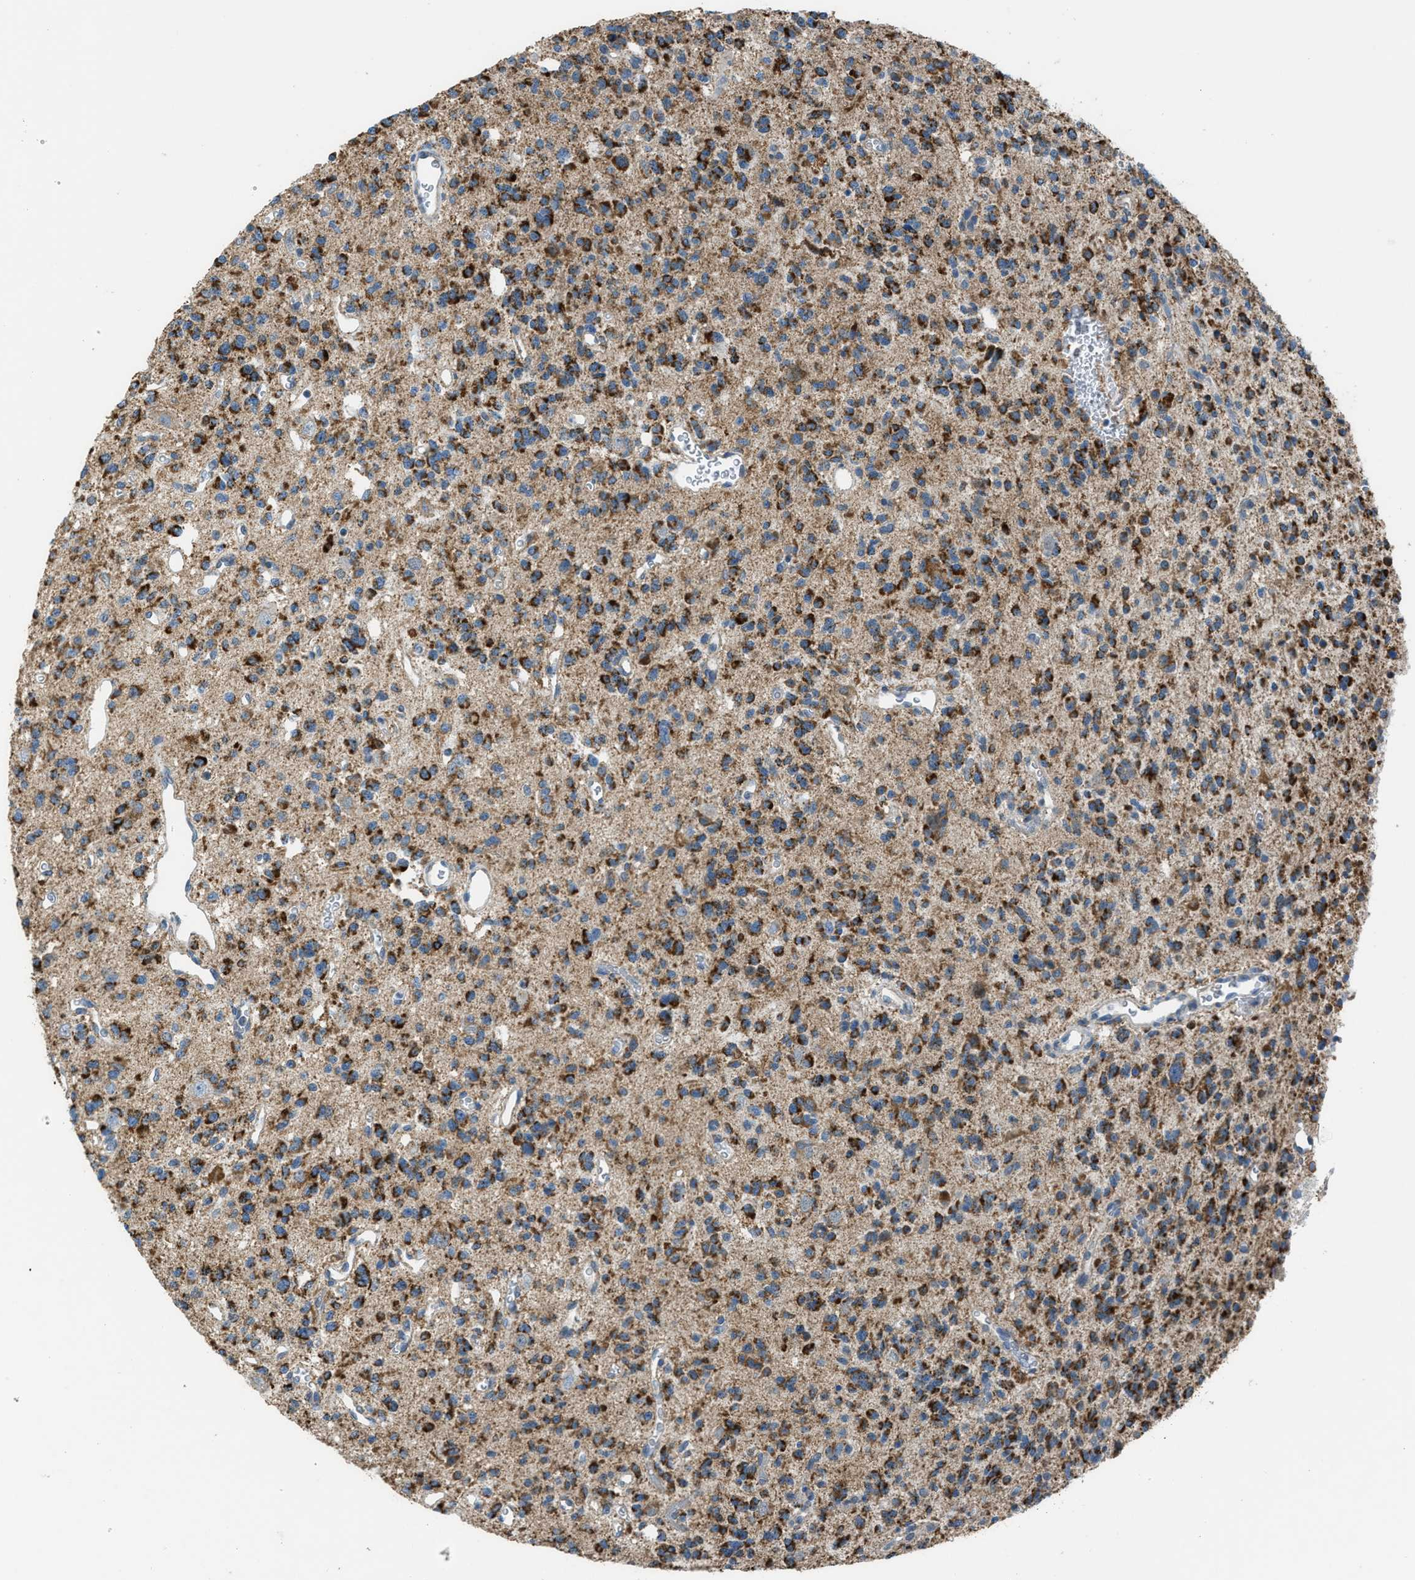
{"staining": {"intensity": "strong", "quantity": ">75%", "location": "cytoplasmic/membranous"}, "tissue": "glioma", "cell_type": "Tumor cells", "image_type": "cancer", "snomed": [{"axis": "morphology", "description": "Glioma, malignant, Low grade"}, {"axis": "topography", "description": "Brain"}], "caption": "The micrograph exhibits immunohistochemical staining of glioma. There is strong cytoplasmic/membranous positivity is present in about >75% of tumor cells.", "gene": "SMIM20", "patient": {"sex": "male", "age": 38}}